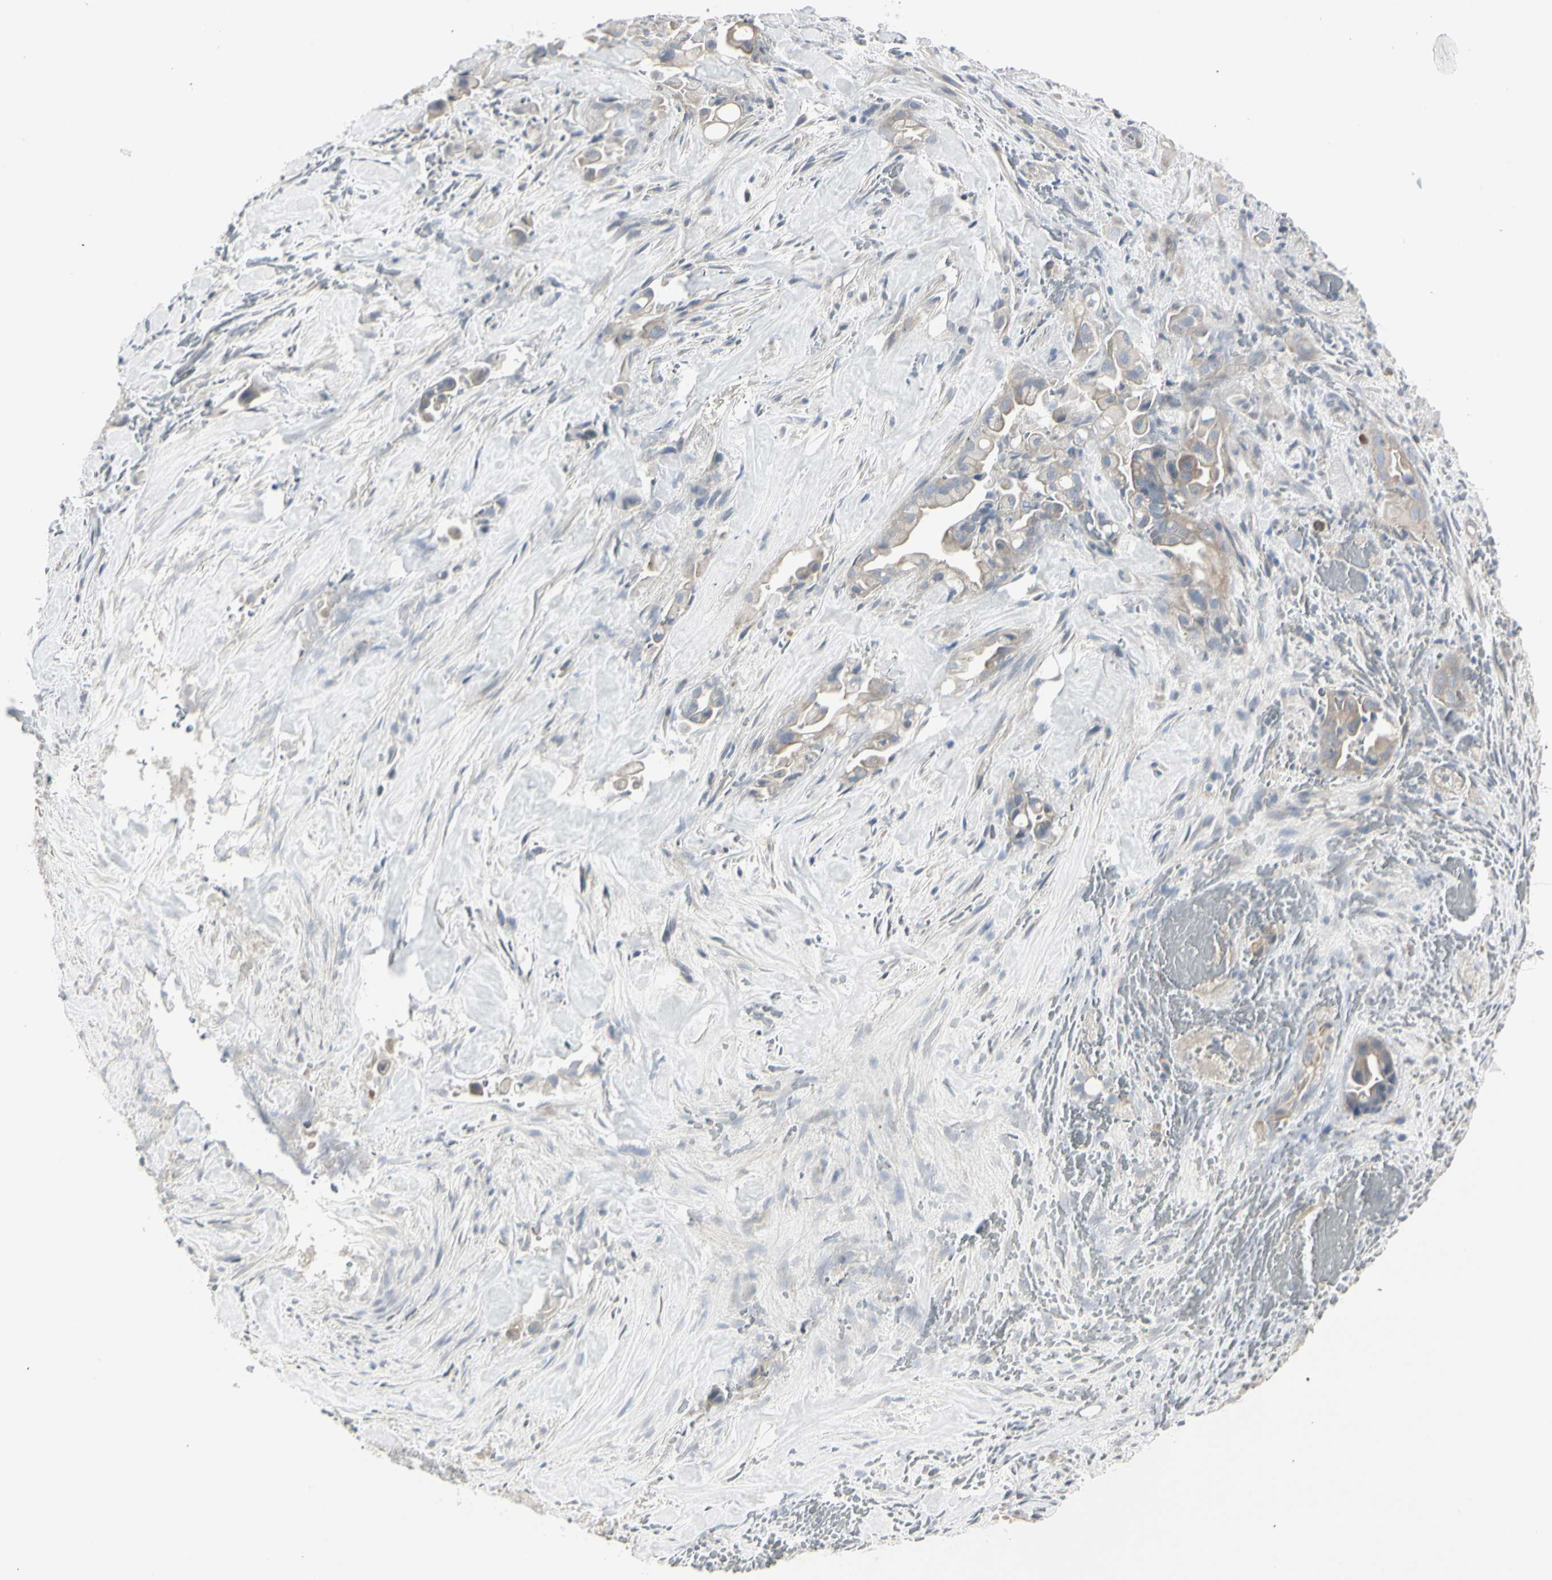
{"staining": {"intensity": "negative", "quantity": "none", "location": "none"}, "tissue": "liver cancer", "cell_type": "Tumor cells", "image_type": "cancer", "snomed": [{"axis": "morphology", "description": "Cholangiocarcinoma"}, {"axis": "topography", "description": "Liver"}], "caption": "The histopathology image reveals no staining of tumor cells in liver cancer.", "gene": "DMPK", "patient": {"sex": "female", "age": 68}}